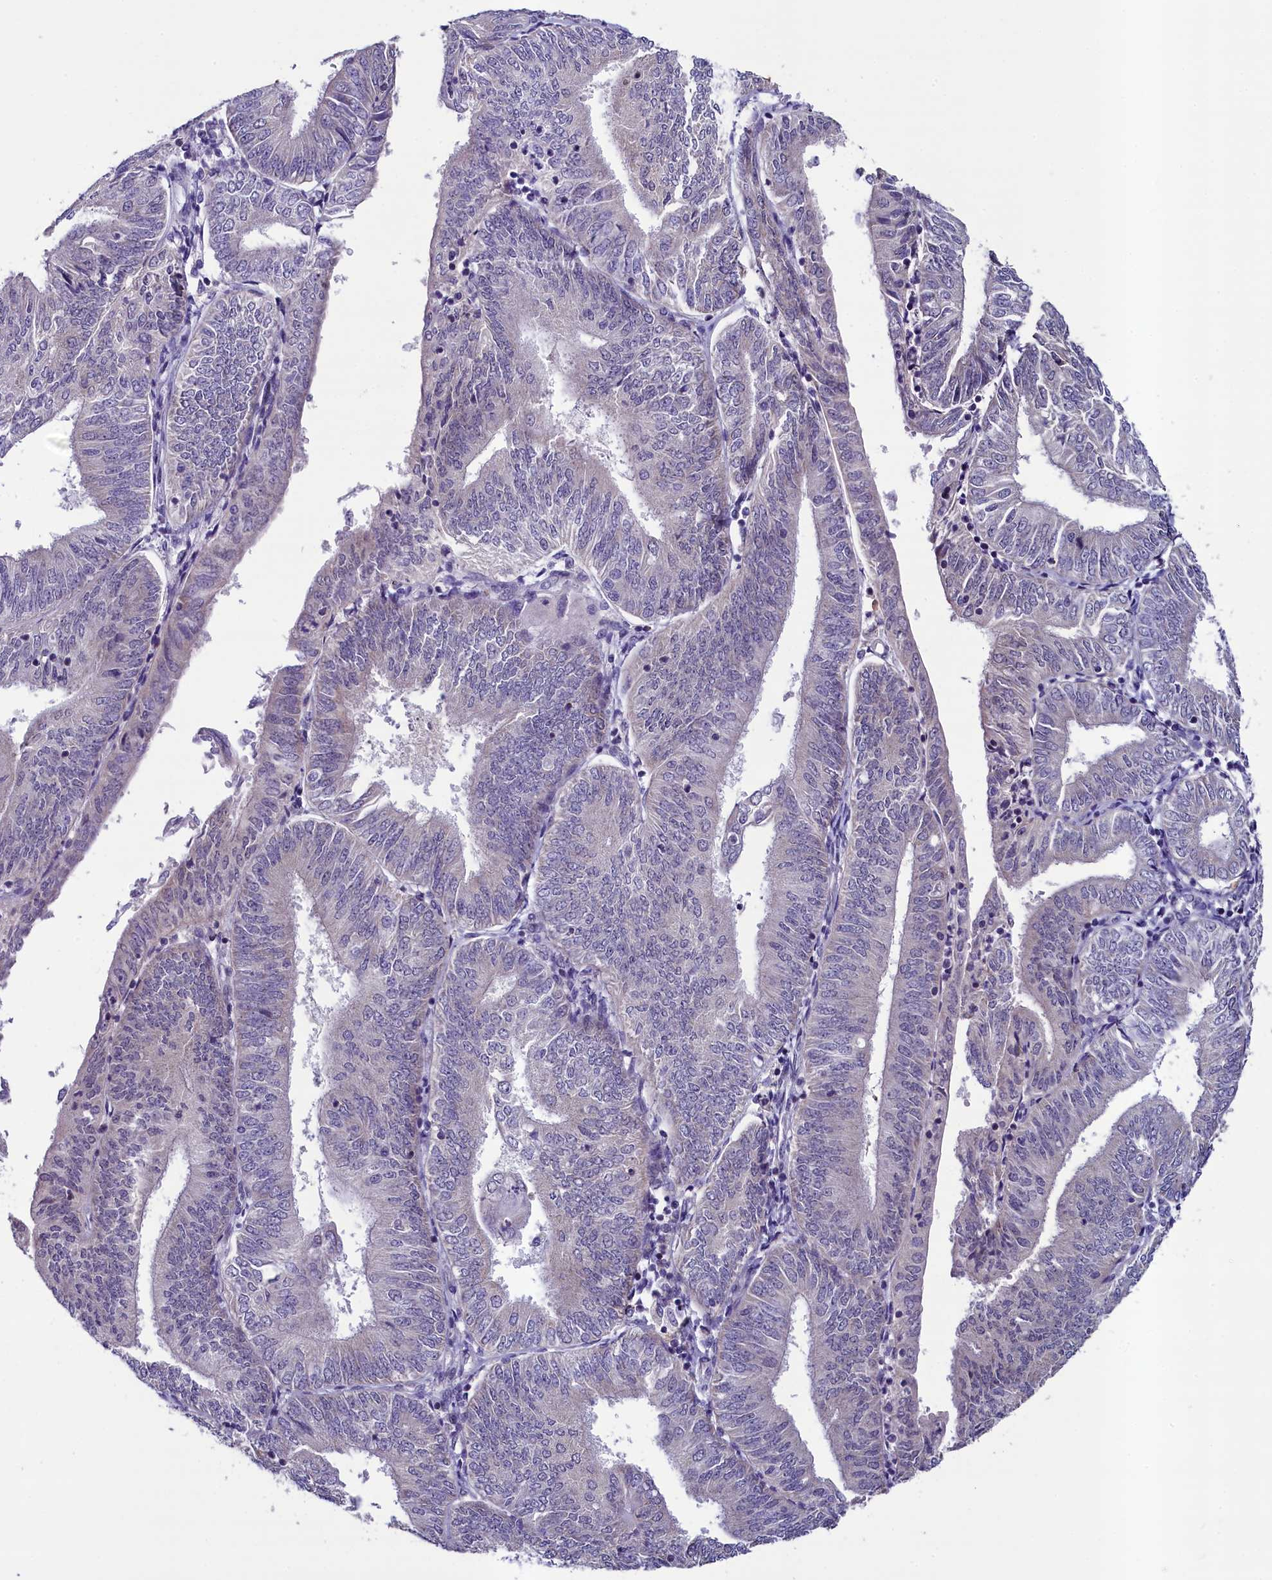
{"staining": {"intensity": "negative", "quantity": "none", "location": "none"}, "tissue": "endometrial cancer", "cell_type": "Tumor cells", "image_type": "cancer", "snomed": [{"axis": "morphology", "description": "Adenocarcinoma, NOS"}, {"axis": "topography", "description": "Endometrium"}], "caption": "Endometrial cancer was stained to show a protein in brown. There is no significant positivity in tumor cells.", "gene": "SCD5", "patient": {"sex": "female", "age": 58}}